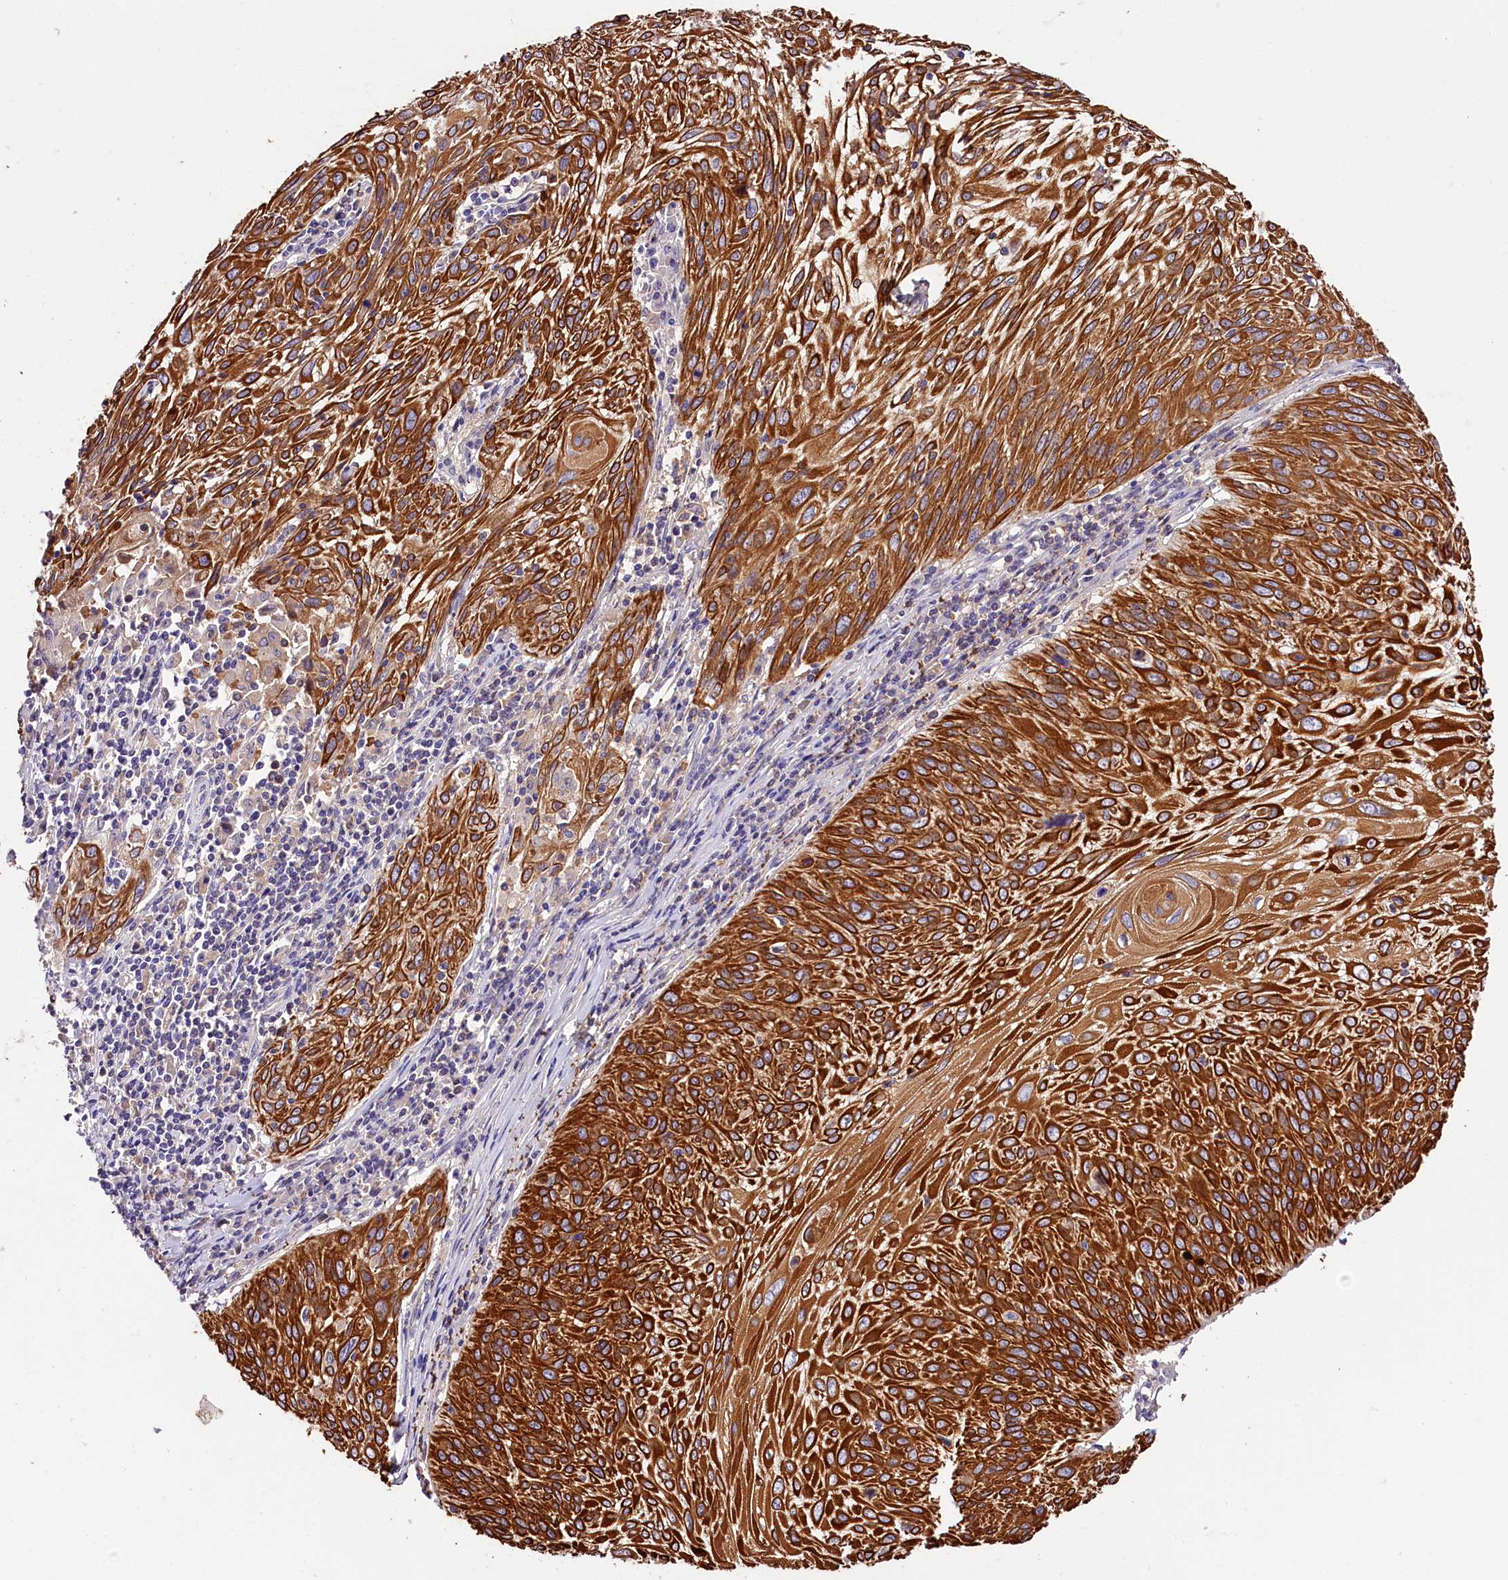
{"staining": {"intensity": "strong", "quantity": ">75%", "location": "cytoplasmic/membranous"}, "tissue": "cervical cancer", "cell_type": "Tumor cells", "image_type": "cancer", "snomed": [{"axis": "morphology", "description": "Squamous cell carcinoma, NOS"}, {"axis": "topography", "description": "Cervix"}], "caption": "Cervical cancer stained with immunohistochemistry reveals strong cytoplasmic/membranous positivity in approximately >75% of tumor cells. Ihc stains the protein of interest in brown and the nuclei are stained blue.", "gene": "ARMC6", "patient": {"sex": "female", "age": 51}}